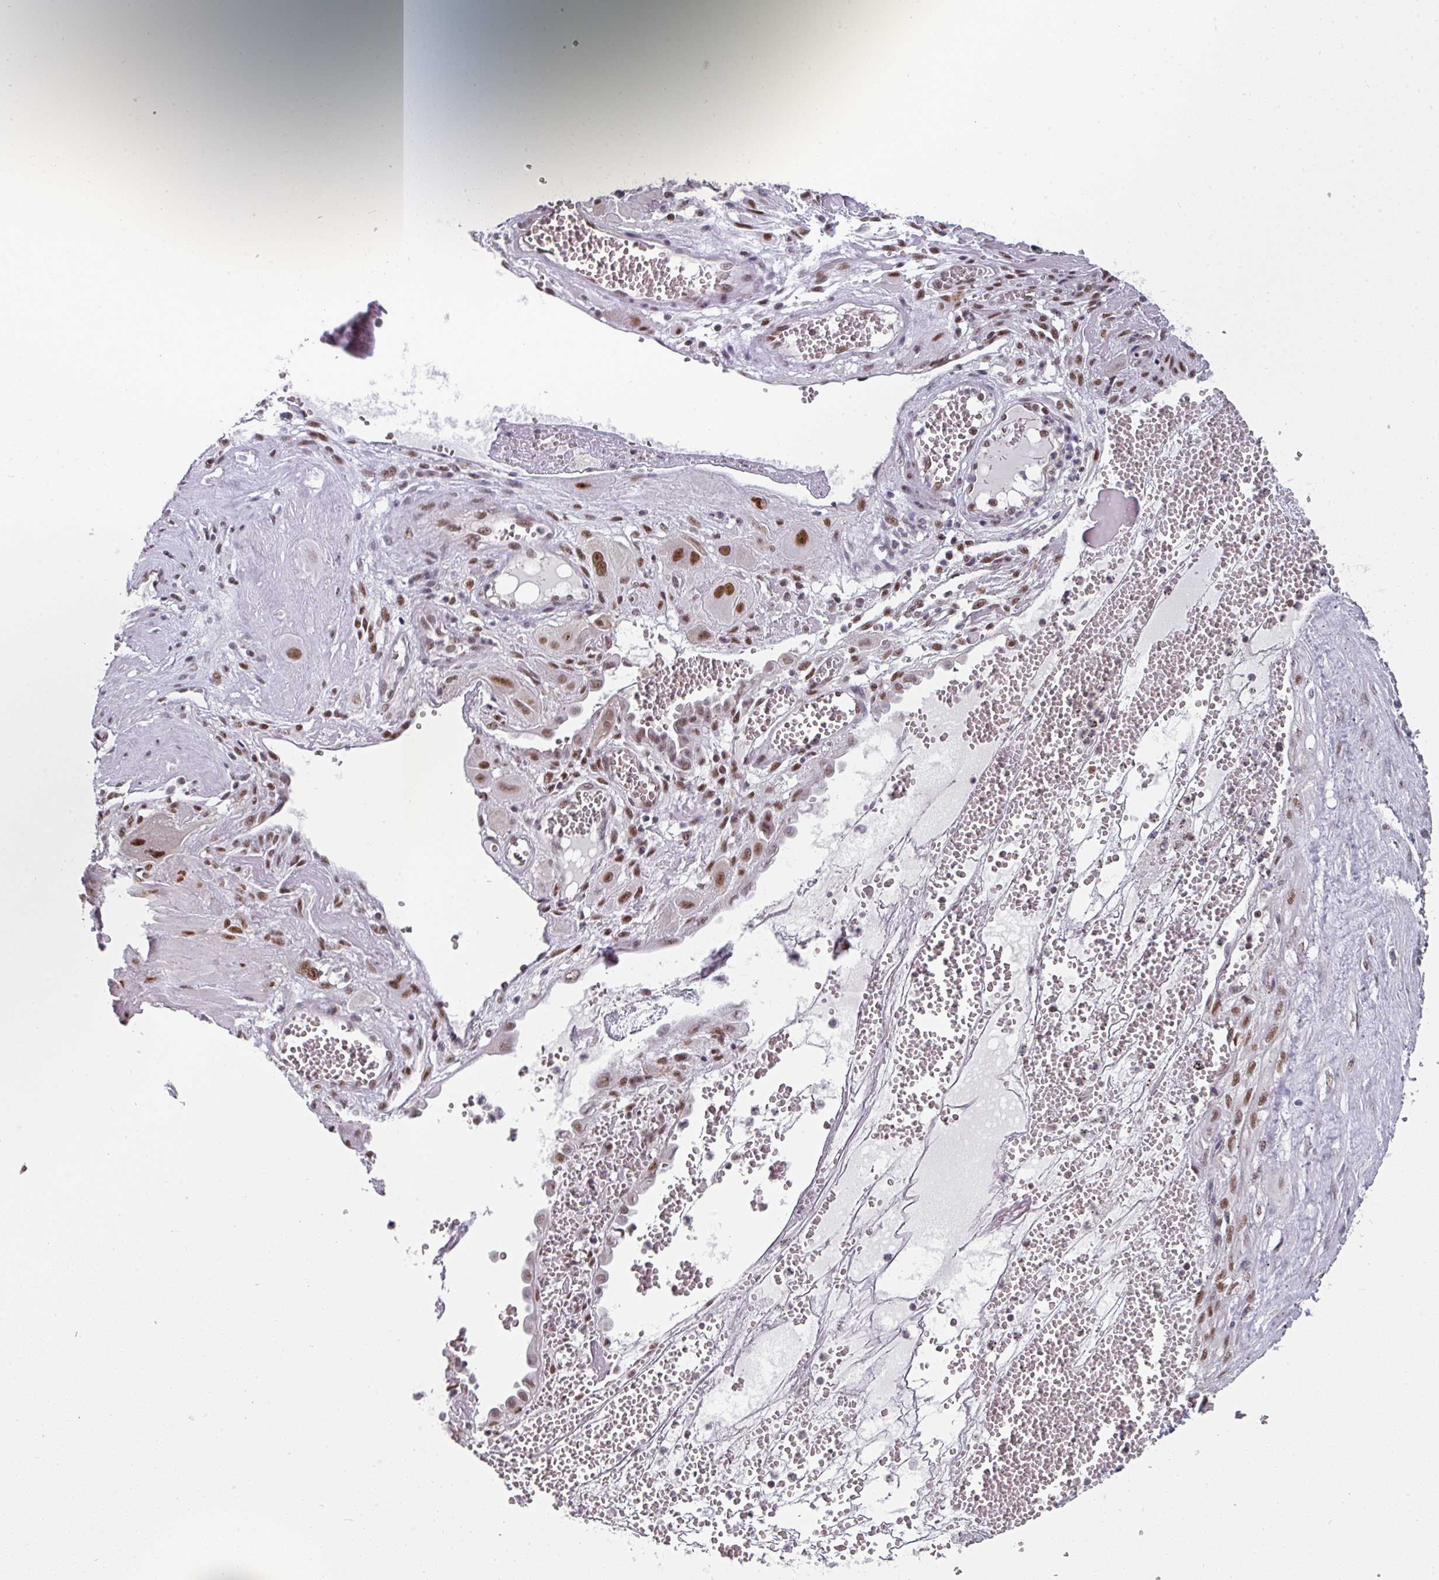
{"staining": {"intensity": "moderate", "quantity": ">75%", "location": "nuclear"}, "tissue": "cervical cancer", "cell_type": "Tumor cells", "image_type": "cancer", "snomed": [{"axis": "morphology", "description": "Squamous cell carcinoma, NOS"}, {"axis": "topography", "description": "Cervix"}], "caption": "Immunohistochemical staining of human cervical cancer (squamous cell carcinoma) exhibits moderate nuclear protein staining in about >75% of tumor cells.", "gene": "RAD50", "patient": {"sex": "female", "age": 34}}